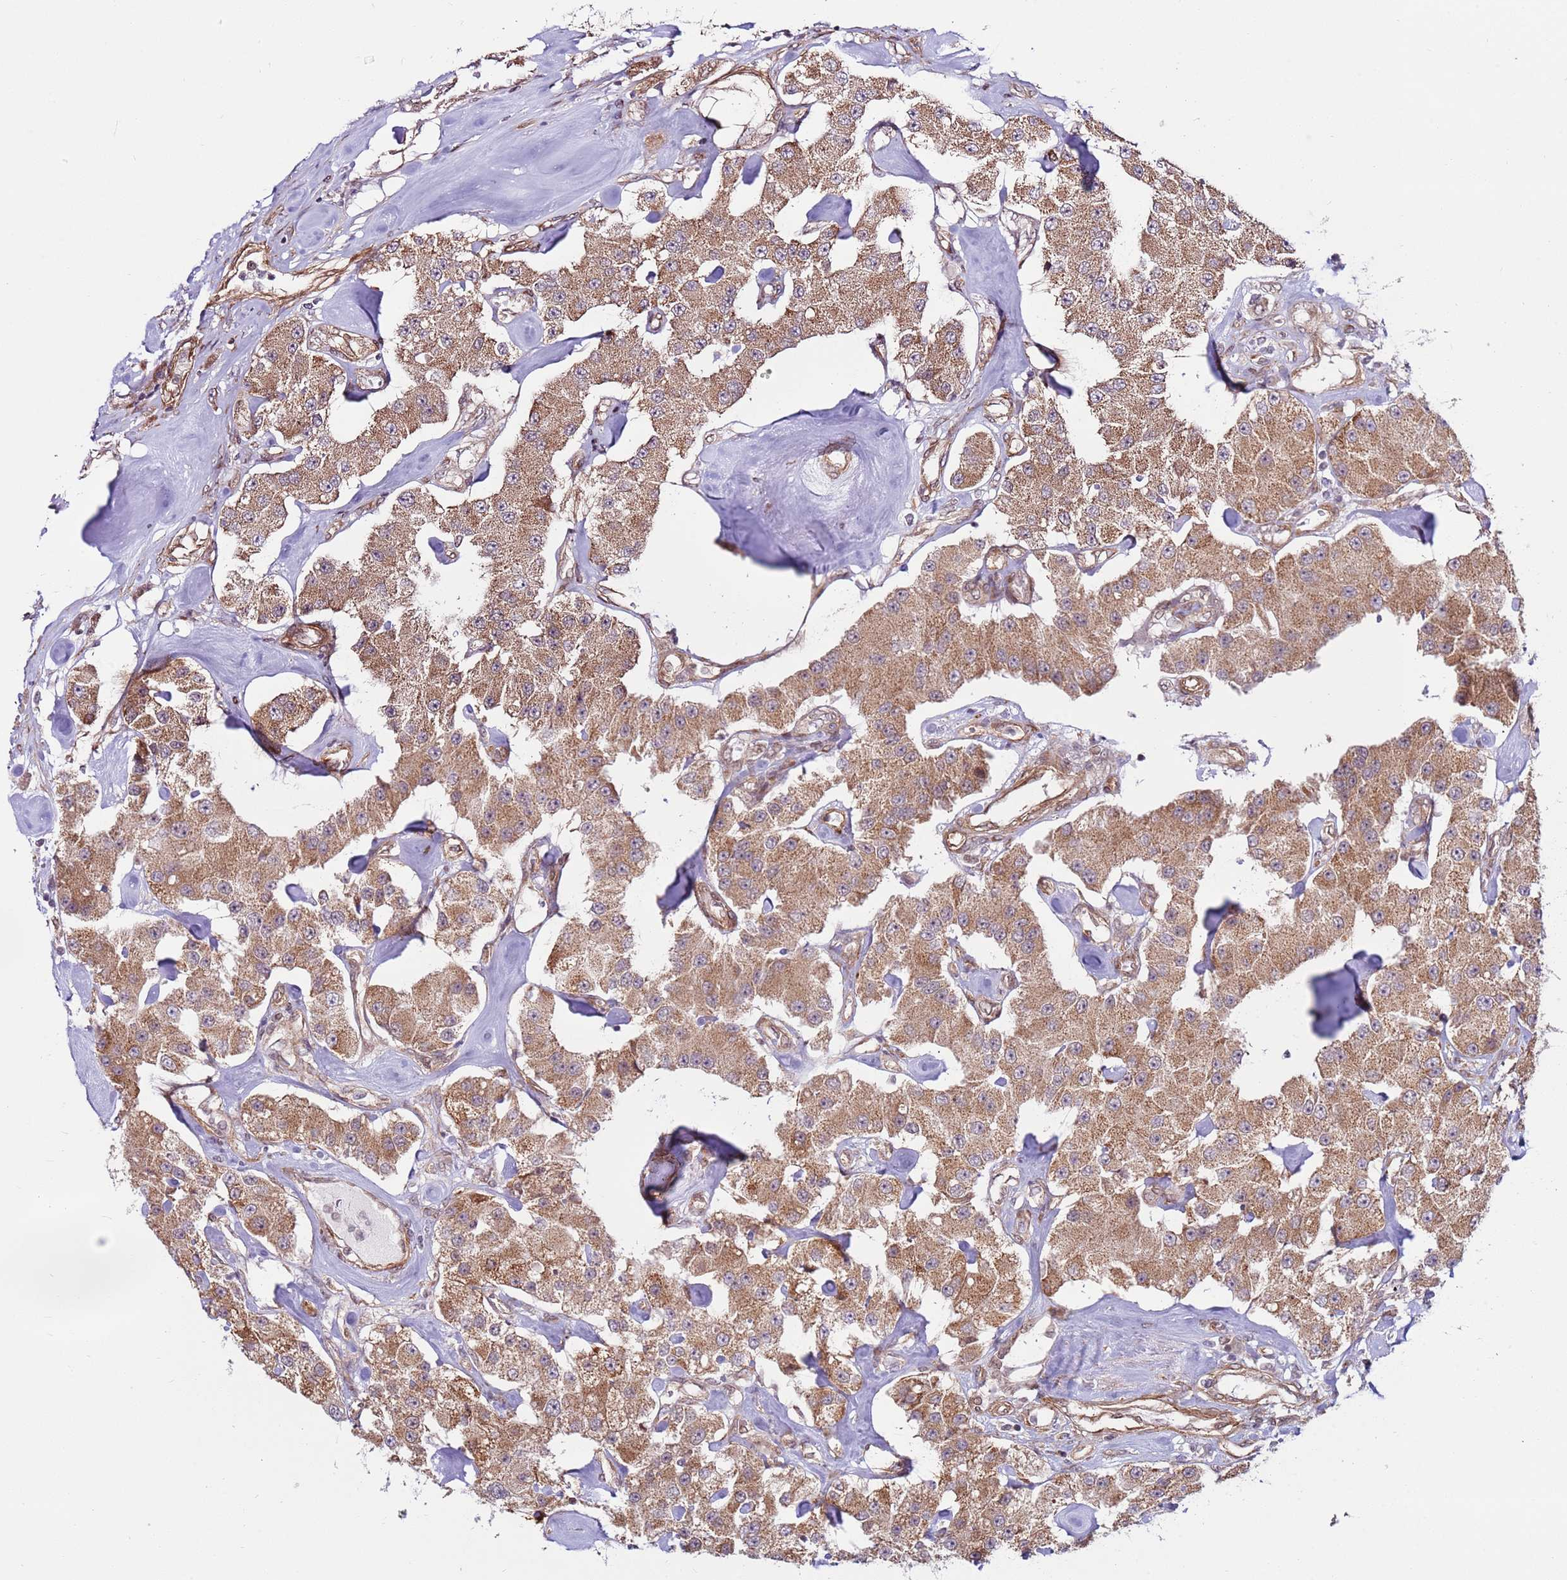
{"staining": {"intensity": "moderate", "quantity": ">75%", "location": "cytoplasmic/membranous"}, "tissue": "carcinoid", "cell_type": "Tumor cells", "image_type": "cancer", "snomed": [{"axis": "morphology", "description": "Carcinoid, malignant, NOS"}, {"axis": "topography", "description": "Pancreas"}], "caption": "DAB immunohistochemical staining of carcinoid shows moderate cytoplasmic/membranous protein positivity in about >75% of tumor cells. (DAB (3,3'-diaminobenzidine) IHC with brightfield microscopy, high magnification).", "gene": "DCAF4", "patient": {"sex": "male", "age": 41}}